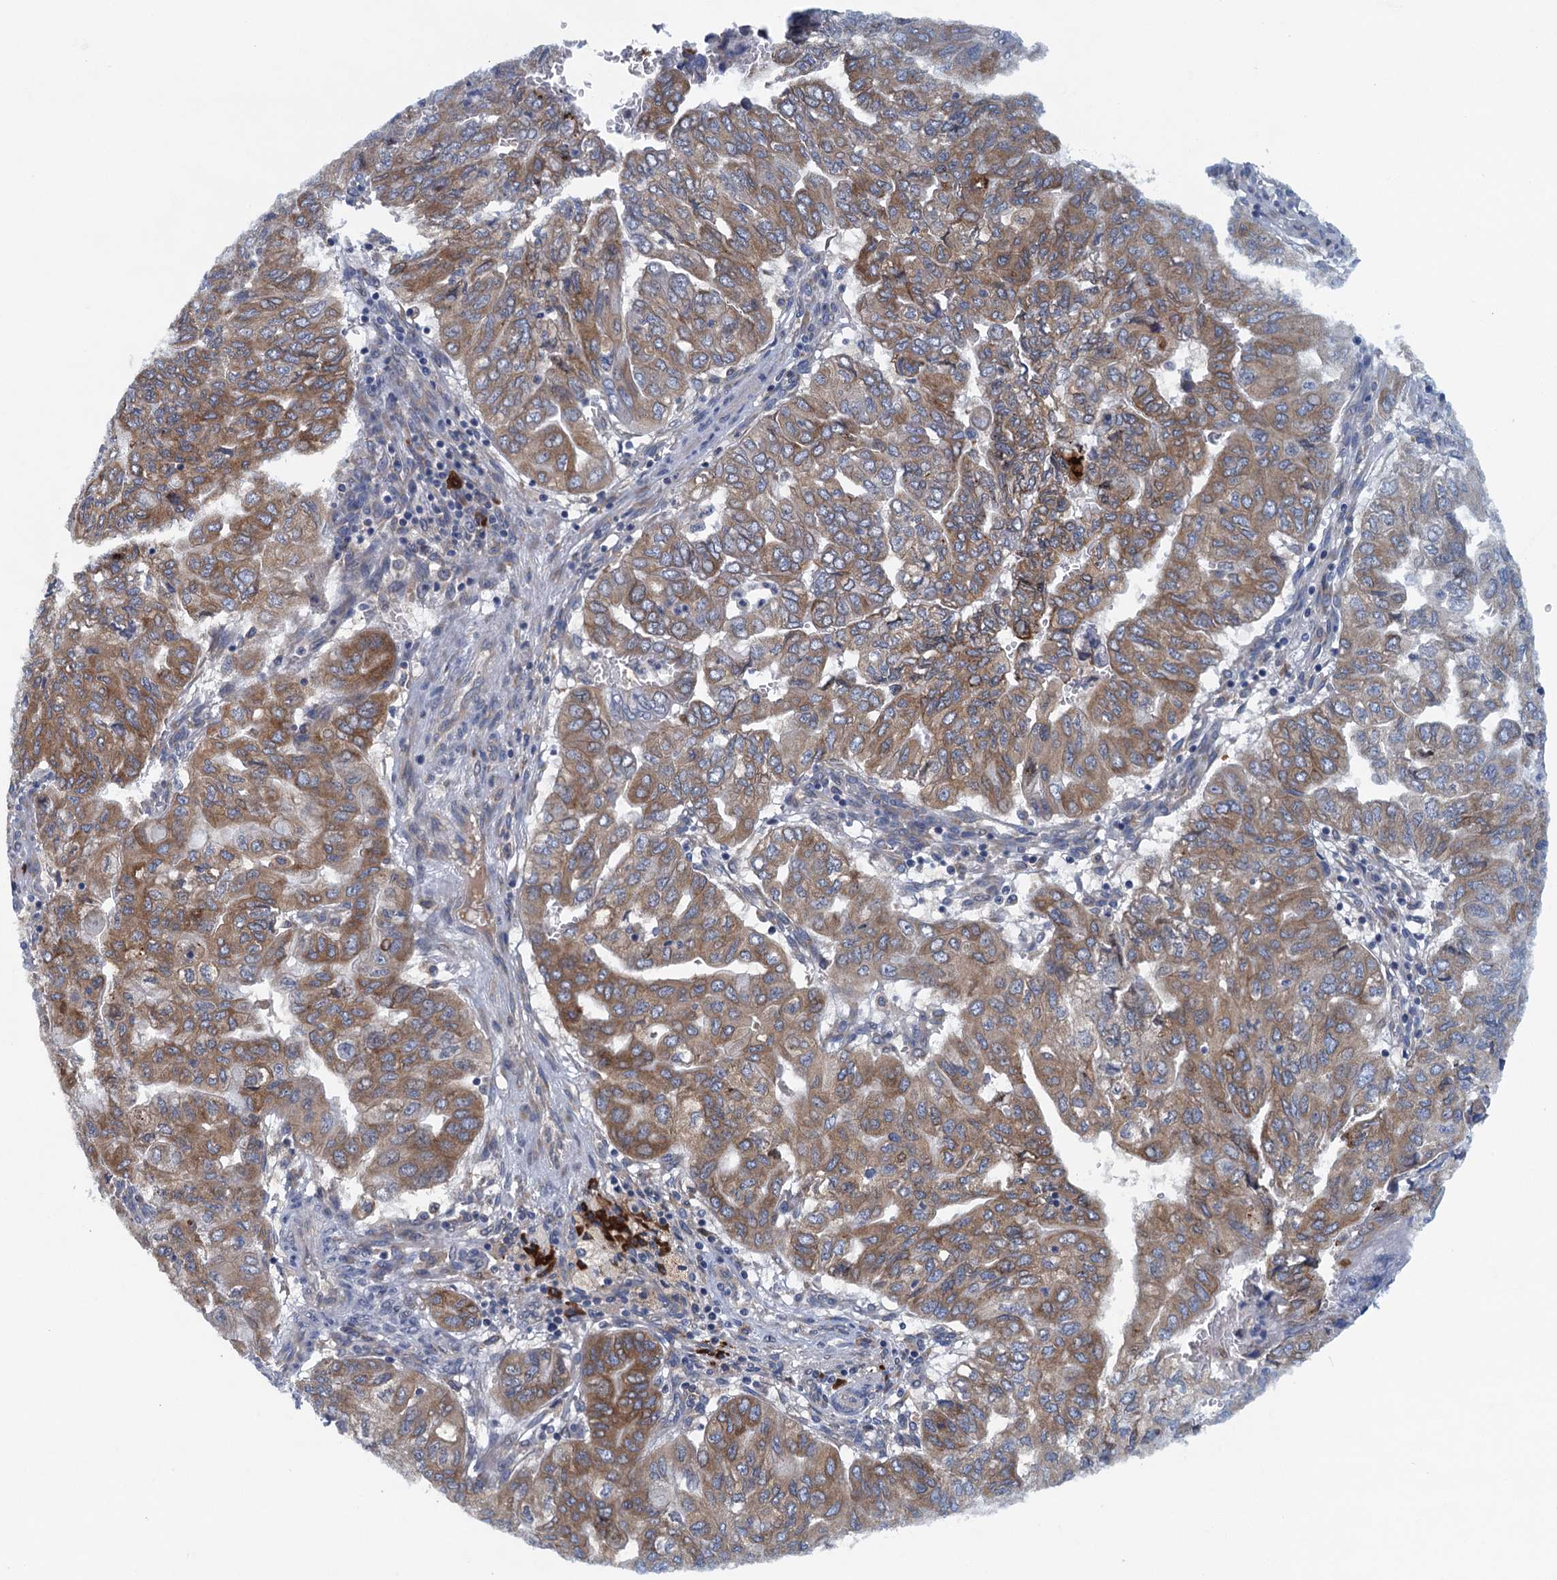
{"staining": {"intensity": "moderate", "quantity": ">75%", "location": "cytoplasmic/membranous"}, "tissue": "pancreatic cancer", "cell_type": "Tumor cells", "image_type": "cancer", "snomed": [{"axis": "morphology", "description": "Adenocarcinoma, NOS"}, {"axis": "topography", "description": "Pancreas"}], "caption": "Moderate cytoplasmic/membranous expression for a protein is appreciated in about >75% of tumor cells of pancreatic adenocarcinoma using IHC.", "gene": "MYDGF", "patient": {"sex": "male", "age": 51}}